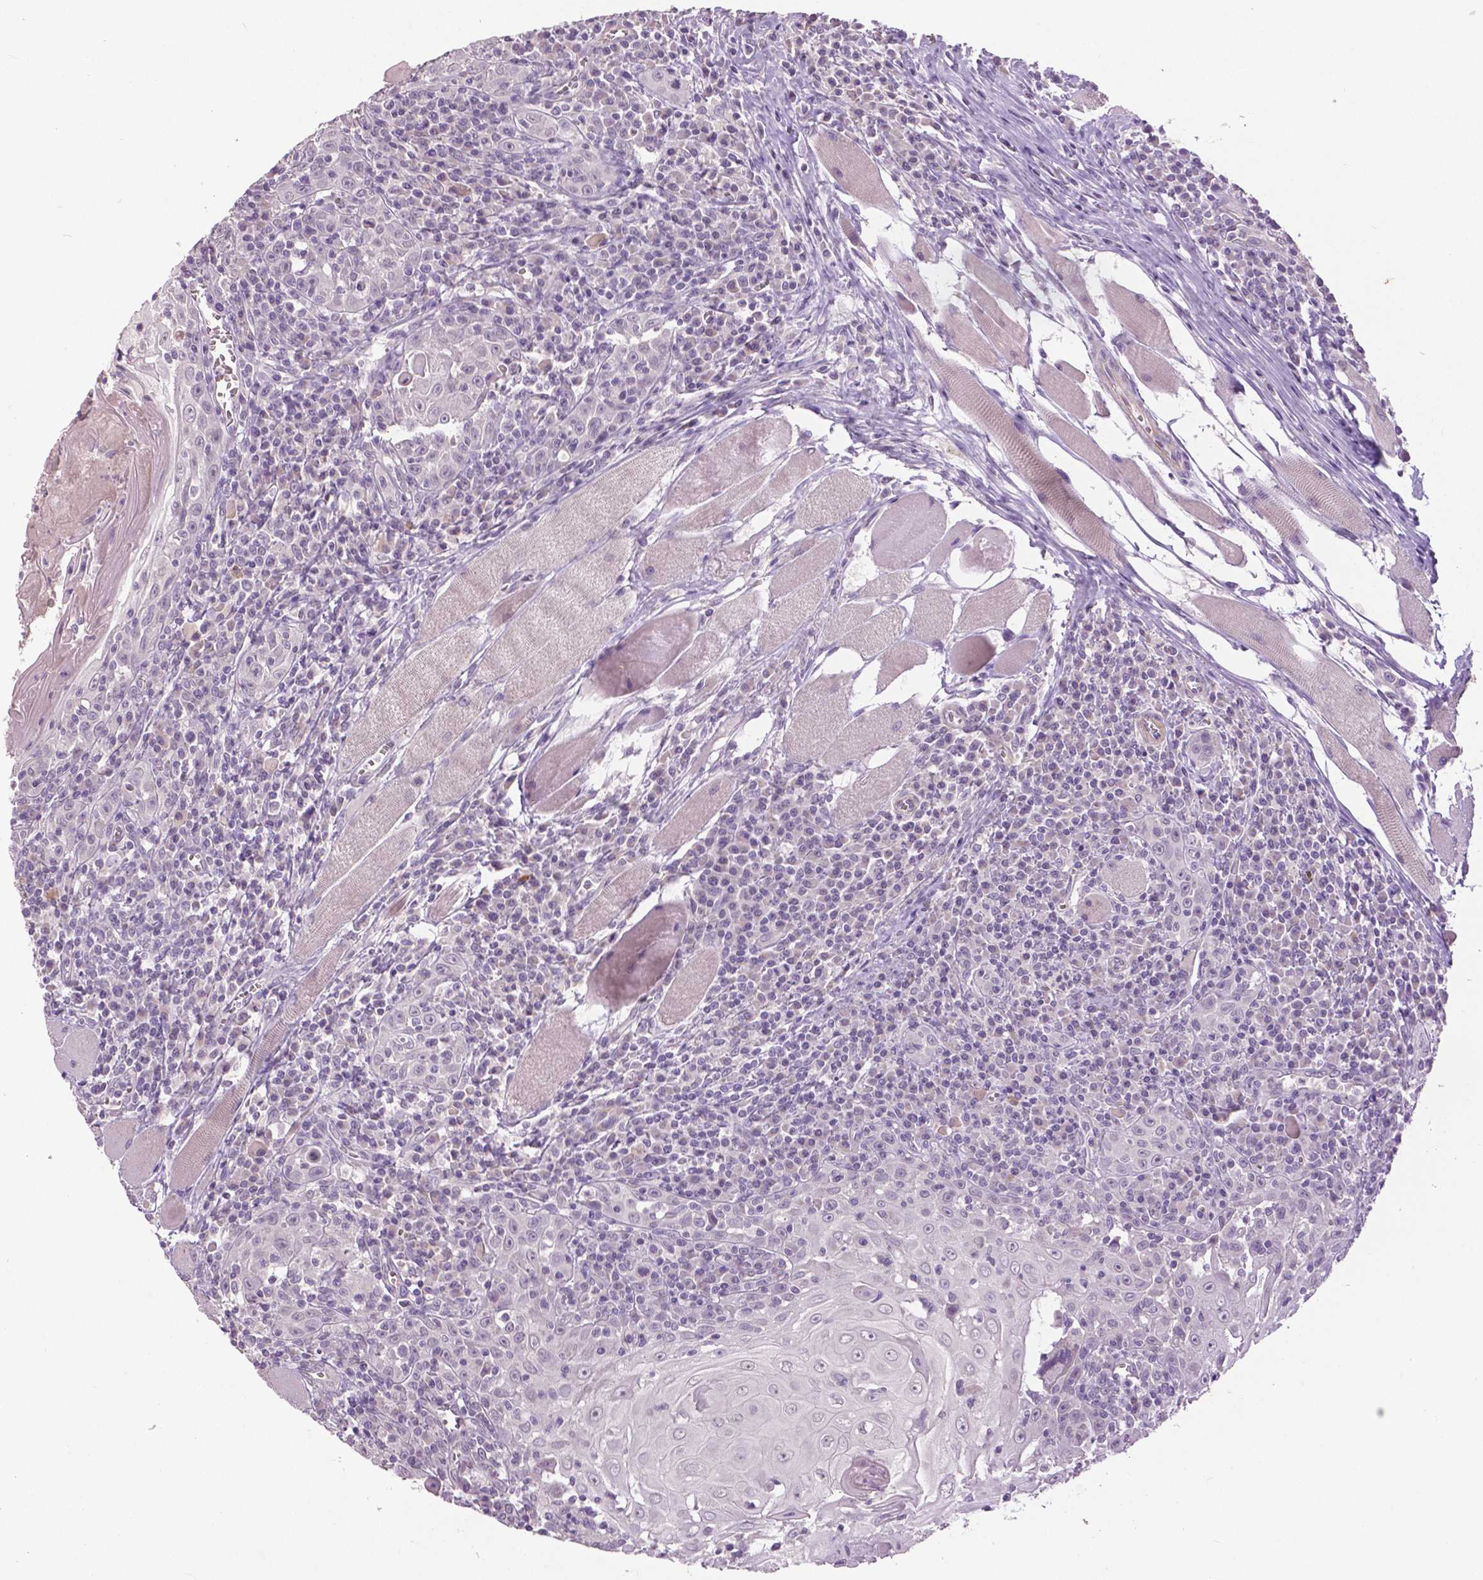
{"staining": {"intensity": "negative", "quantity": "none", "location": "none"}, "tissue": "head and neck cancer", "cell_type": "Tumor cells", "image_type": "cancer", "snomed": [{"axis": "morphology", "description": "Squamous cell carcinoma, NOS"}, {"axis": "topography", "description": "Head-Neck"}], "caption": "Immunohistochemistry (IHC) image of neoplastic tissue: head and neck squamous cell carcinoma stained with DAB exhibits no significant protein expression in tumor cells. (DAB (3,3'-diaminobenzidine) IHC with hematoxylin counter stain).", "gene": "FOXA1", "patient": {"sex": "male", "age": 52}}